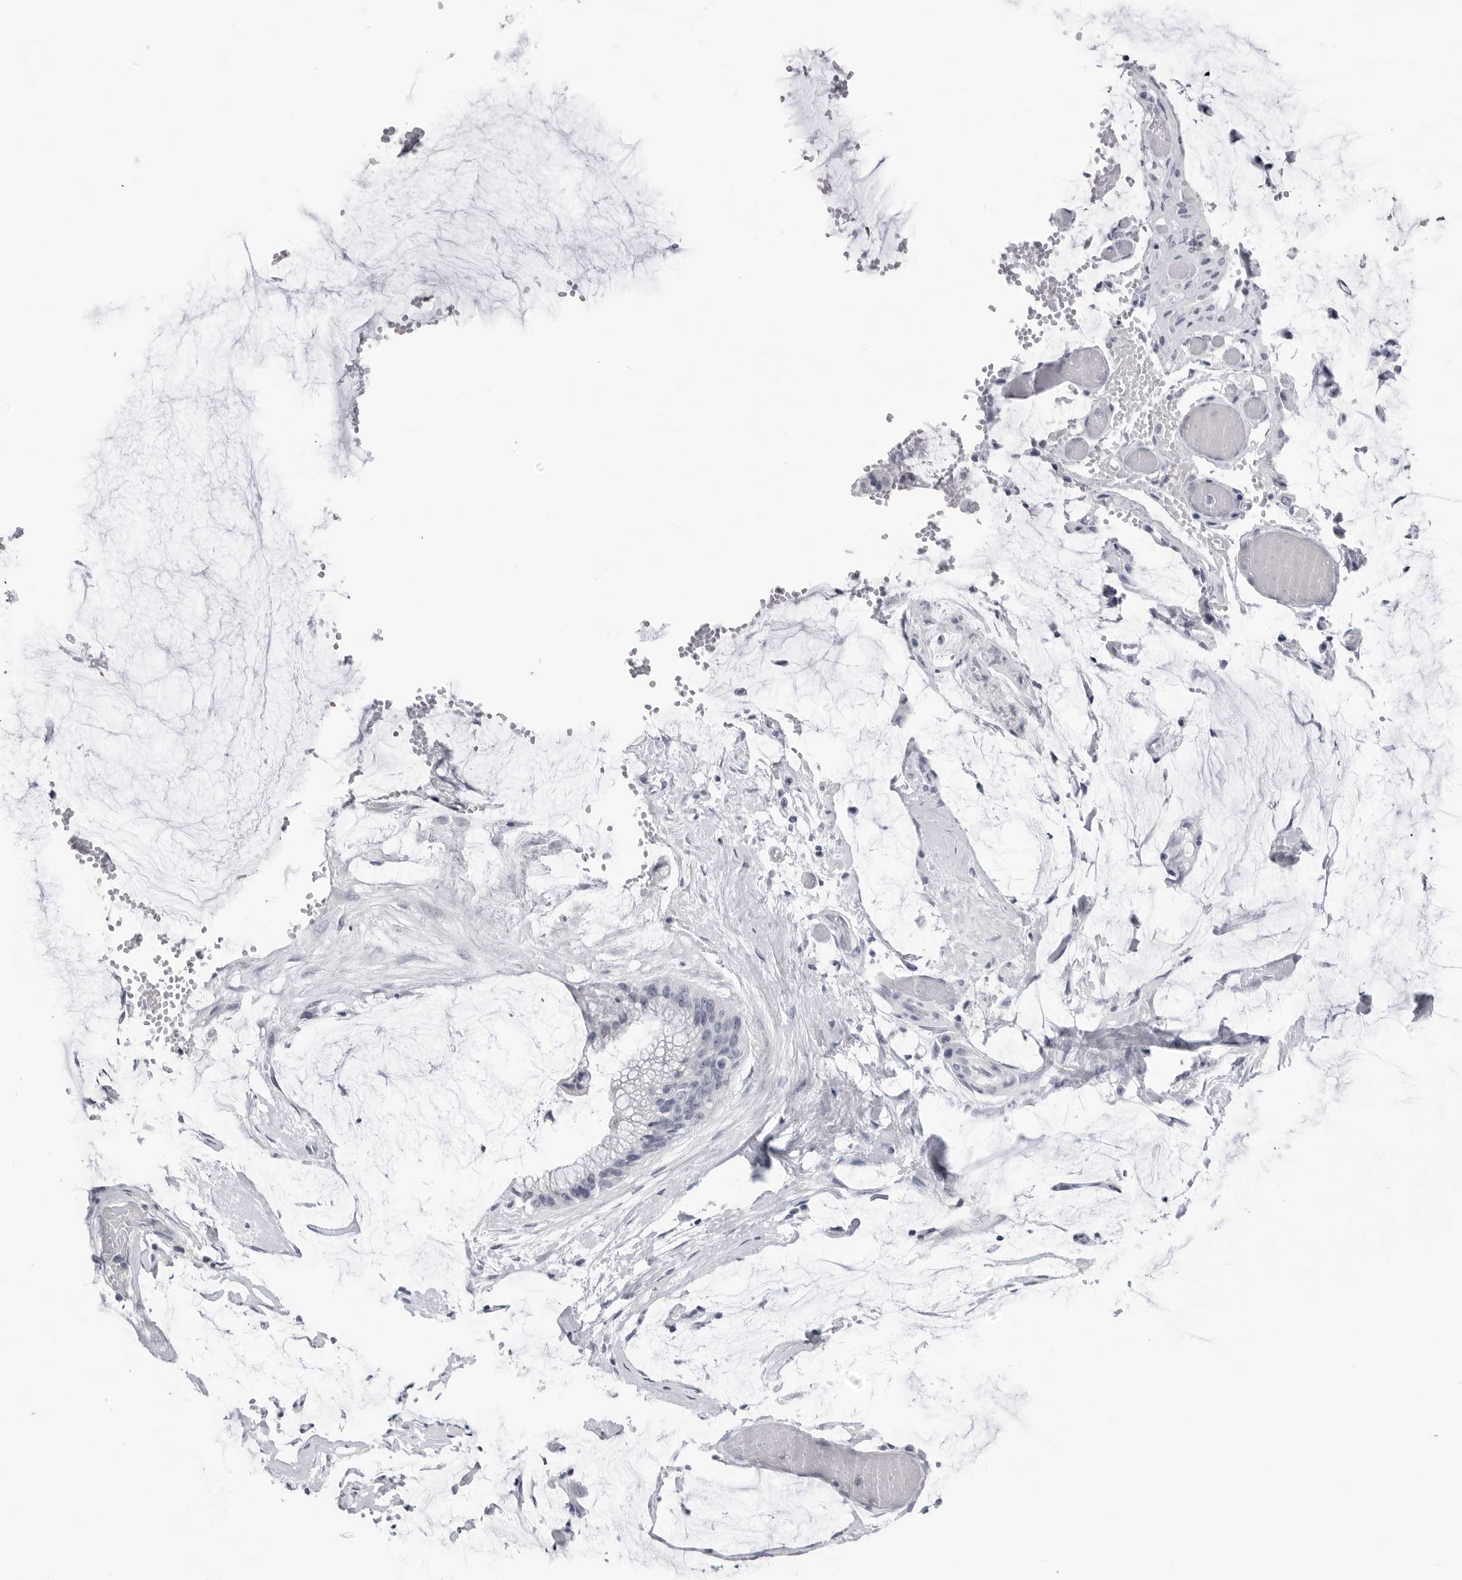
{"staining": {"intensity": "negative", "quantity": "none", "location": "none"}, "tissue": "ovarian cancer", "cell_type": "Tumor cells", "image_type": "cancer", "snomed": [{"axis": "morphology", "description": "Cystadenocarcinoma, mucinous, NOS"}, {"axis": "topography", "description": "Ovary"}], "caption": "Ovarian cancer (mucinous cystadenocarcinoma) was stained to show a protein in brown. There is no significant expression in tumor cells. (Brightfield microscopy of DAB immunohistochemistry (IHC) at high magnification).", "gene": "PGA3", "patient": {"sex": "female", "age": 39}}